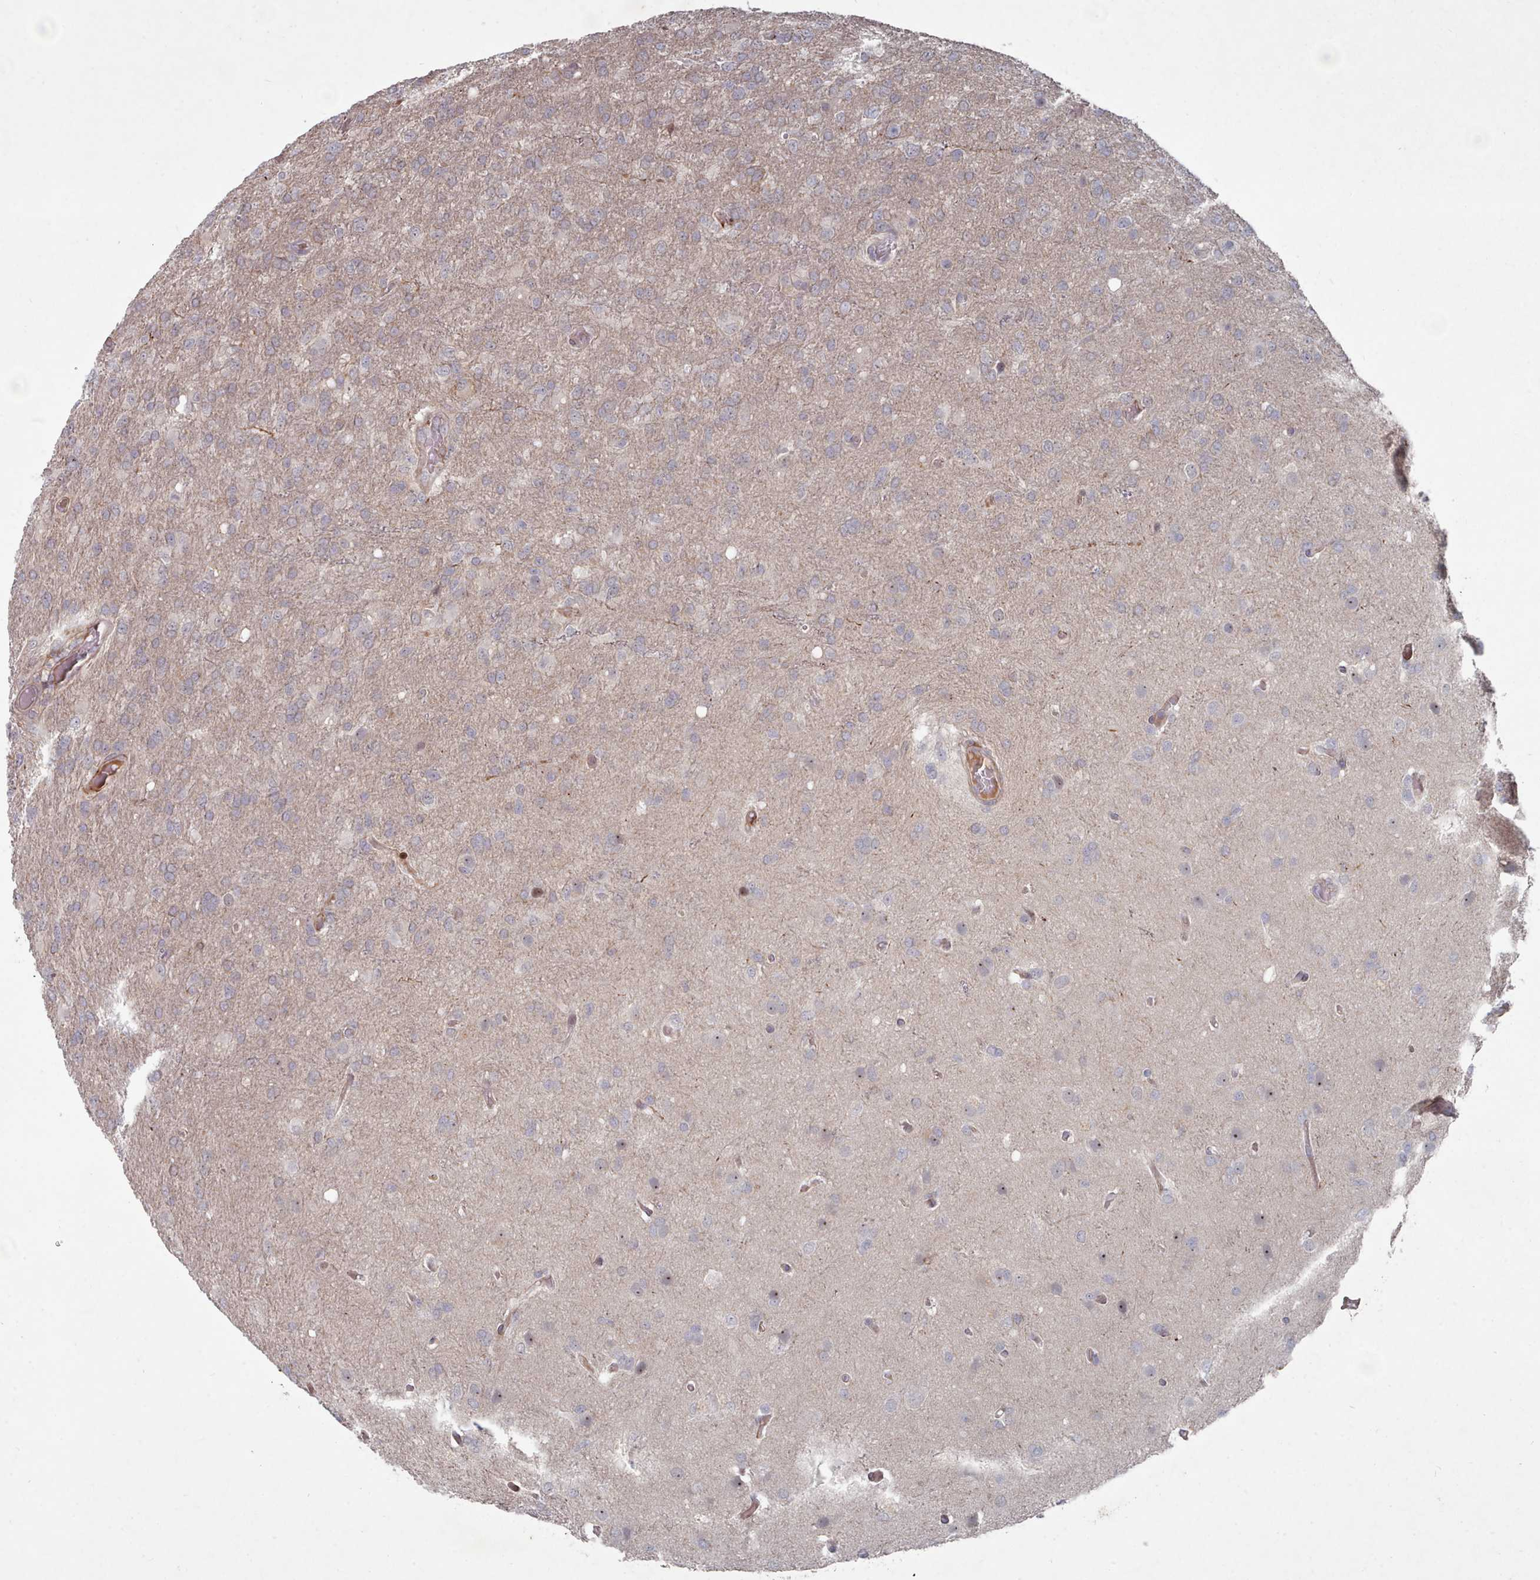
{"staining": {"intensity": "negative", "quantity": "none", "location": "none"}, "tissue": "glioma", "cell_type": "Tumor cells", "image_type": "cancer", "snomed": [{"axis": "morphology", "description": "Glioma, malignant, High grade"}, {"axis": "topography", "description": "Brain"}], "caption": "This histopathology image is of high-grade glioma (malignant) stained with IHC to label a protein in brown with the nuclei are counter-stained blue. There is no staining in tumor cells.", "gene": "COL8A2", "patient": {"sex": "female", "age": 74}}